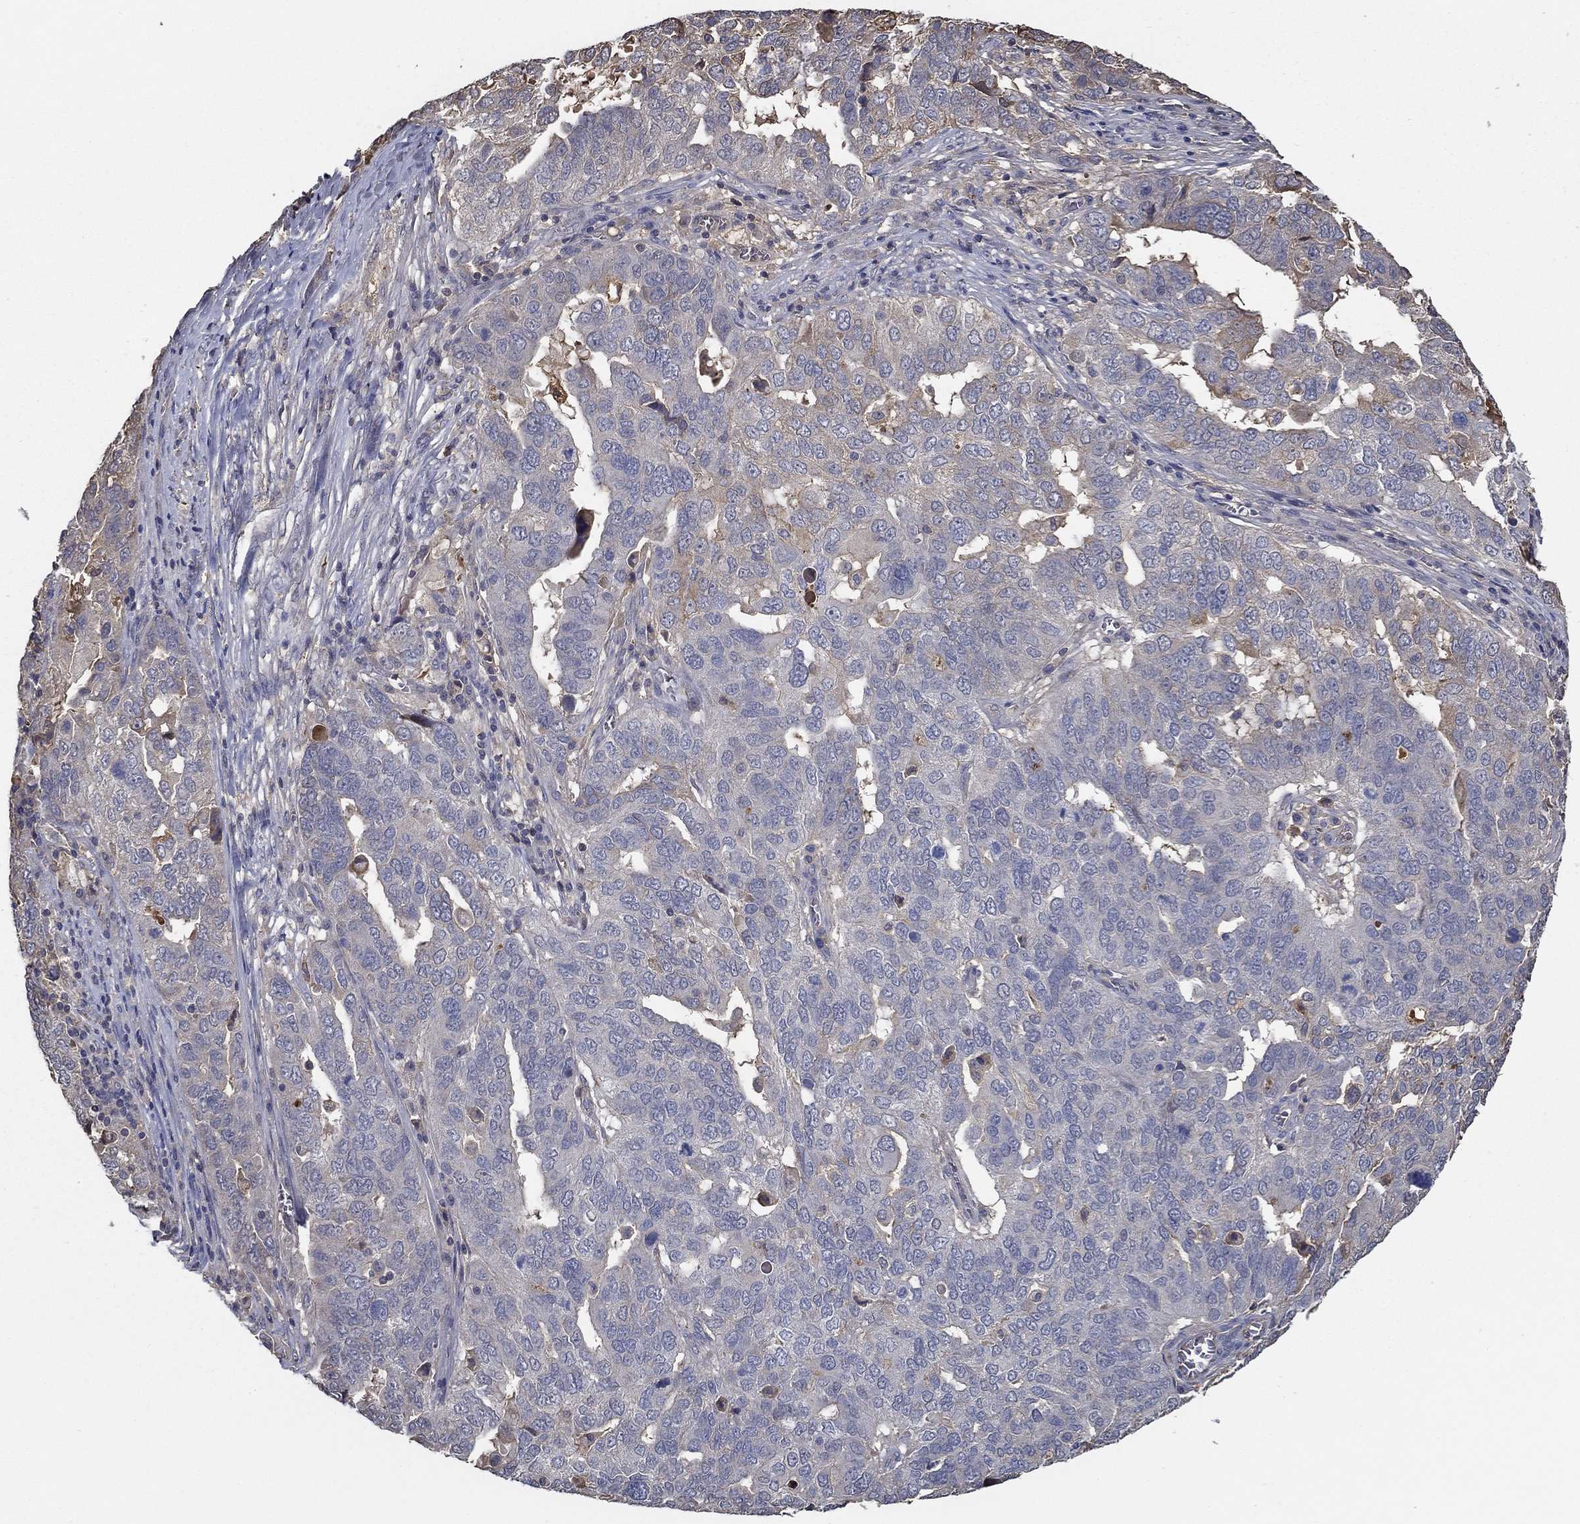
{"staining": {"intensity": "weak", "quantity": "<25%", "location": "cytoplasmic/membranous"}, "tissue": "ovarian cancer", "cell_type": "Tumor cells", "image_type": "cancer", "snomed": [{"axis": "morphology", "description": "Carcinoma, endometroid"}, {"axis": "topography", "description": "Soft tissue"}, {"axis": "topography", "description": "Ovary"}], "caption": "A high-resolution histopathology image shows IHC staining of ovarian cancer (endometroid carcinoma), which displays no significant positivity in tumor cells.", "gene": "IL10", "patient": {"sex": "female", "age": 52}}